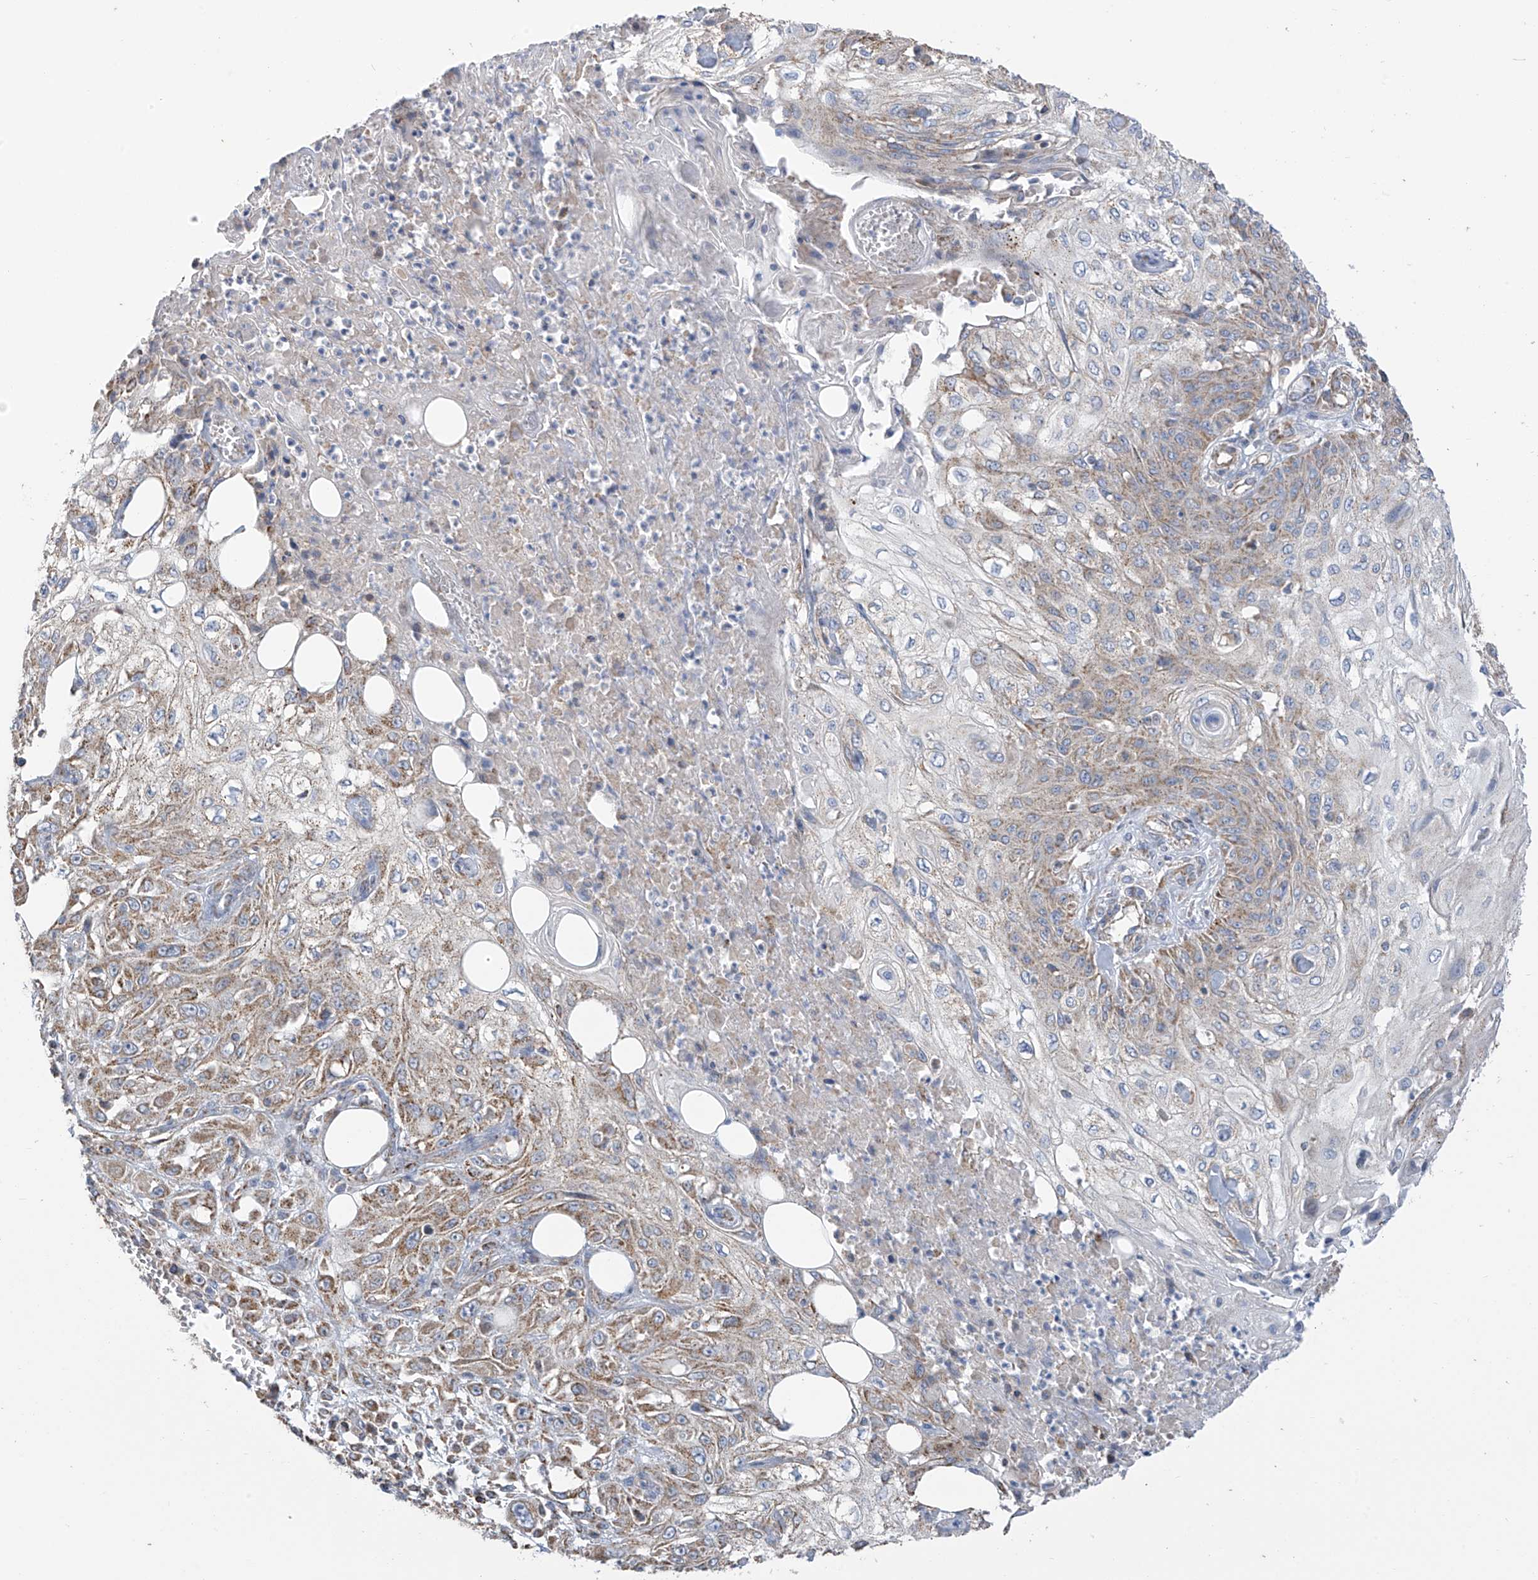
{"staining": {"intensity": "moderate", "quantity": ">75%", "location": "cytoplasmic/membranous"}, "tissue": "skin cancer", "cell_type": "Tumor cells", "image_type": "cancer", "snomed": [{"axis": "morphology", "description": "Squamous cell carcinoma, NOS"}, {"axis": "morphology", "description": "Squamous cell carcinoma, metastatic, NOS"}, {"axis": "topography", "description": "Skin"}, {"axis": "topography", "description": "Lymph node"}], "caption": "This image exhibits immunohistochemistry (IHC) staining of skin cancer, with medium moderate cytoplasmic/membranous staining in approximately >75% of tumor cells.", "gene": "PNPT1", "patient": {"sex": "male", "age": 75}}